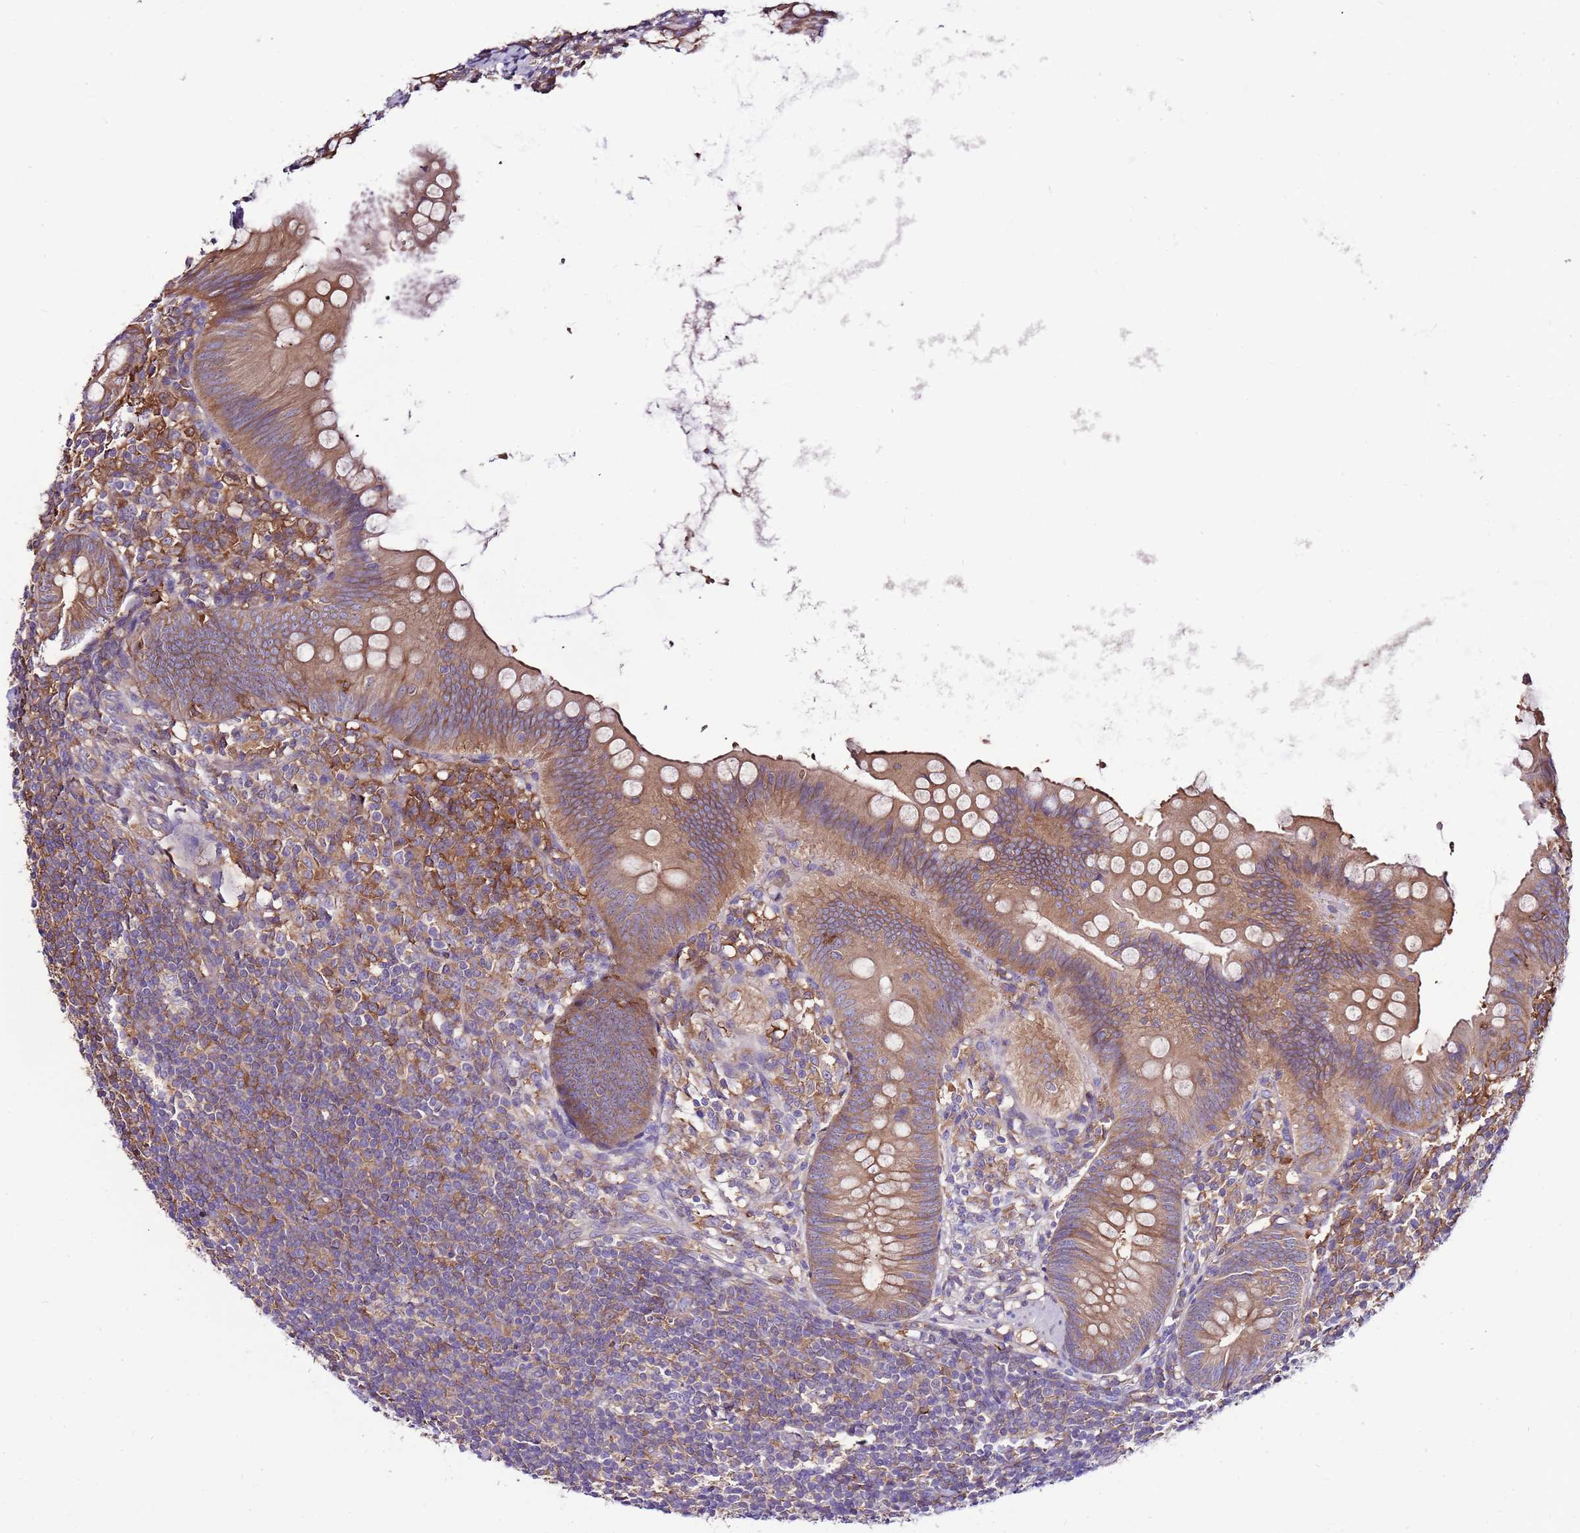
{"staining": {"intensity": "moderate", "quantity": "25%-75%", "location": "cytoplasmic/membranous"}, "tissue": "appendix", "cell_type": "Glandular cells", "image_type": "normal", "snomed": [{"axis": "morphology", "description": "Normal tissue, NOS"}, {"axis": "topography", "description": "Appendix"}], "caption": "Immunohistochemical staining of normal human appendix shows medium levels of moderate cytoplasmic/membranous expression in about 25%-75% of glandular cells. (IHC, brightfield microscopy, high magnification).", "gene": "ATXN2L", "patient": {"sex": "female", "age": 62}}